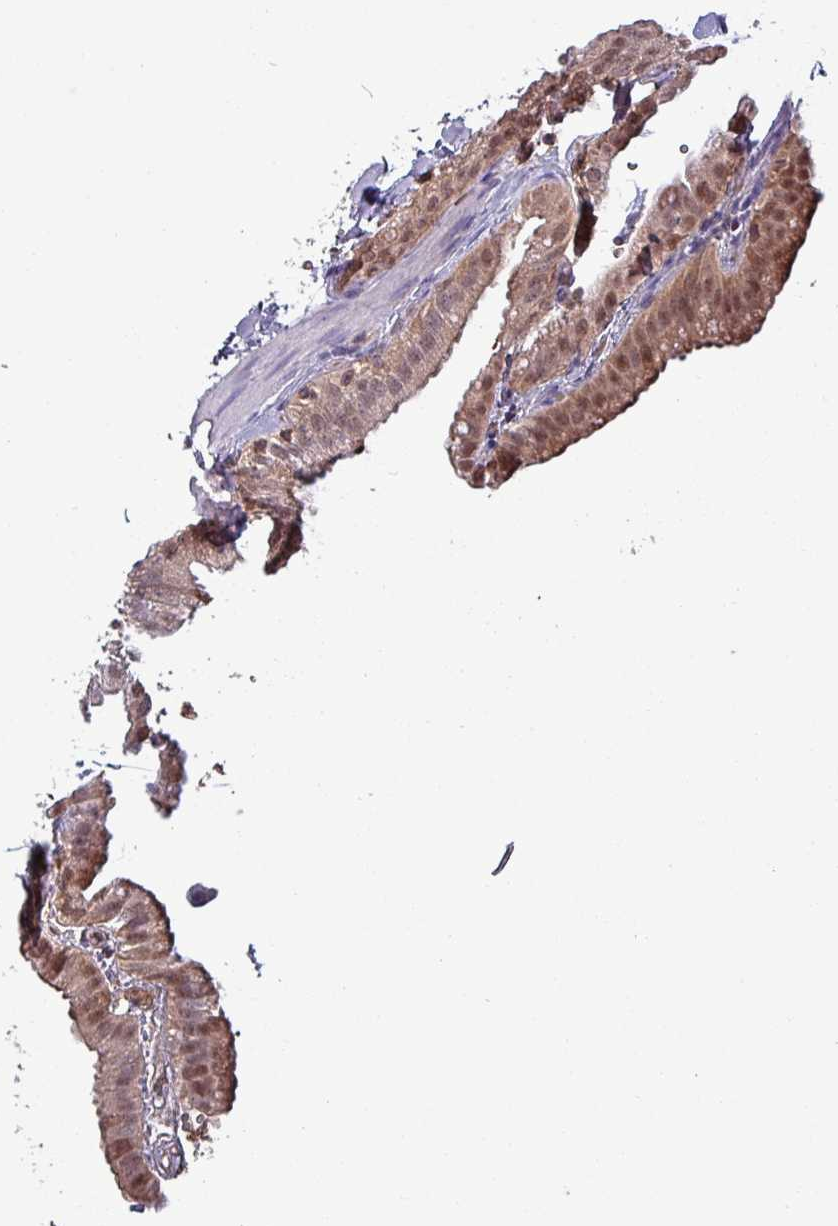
{"staining": {"intensity": "moderate", "quantity": ">75%", "location": "cytoplasmic/membranous,nuclear"}, "tissue": "gallbladder", "cell_type": "Glandular cells", "image_type": "normal", "snomed": [{"axis": "morphology", "description": "Normal tissue, NOS"}, {"axis": "topography", "description": "Gallbladder"}], "caption": "A medium amount of moderate cytoplasmic/membranous,nuclear staining is present in approximately >75% of glandular cells in benign gallbladder. (IHC, brightfield microscopy, high magnification).", "gene": "PSMB8", "patient": {"sex": "female", "age": 61}}